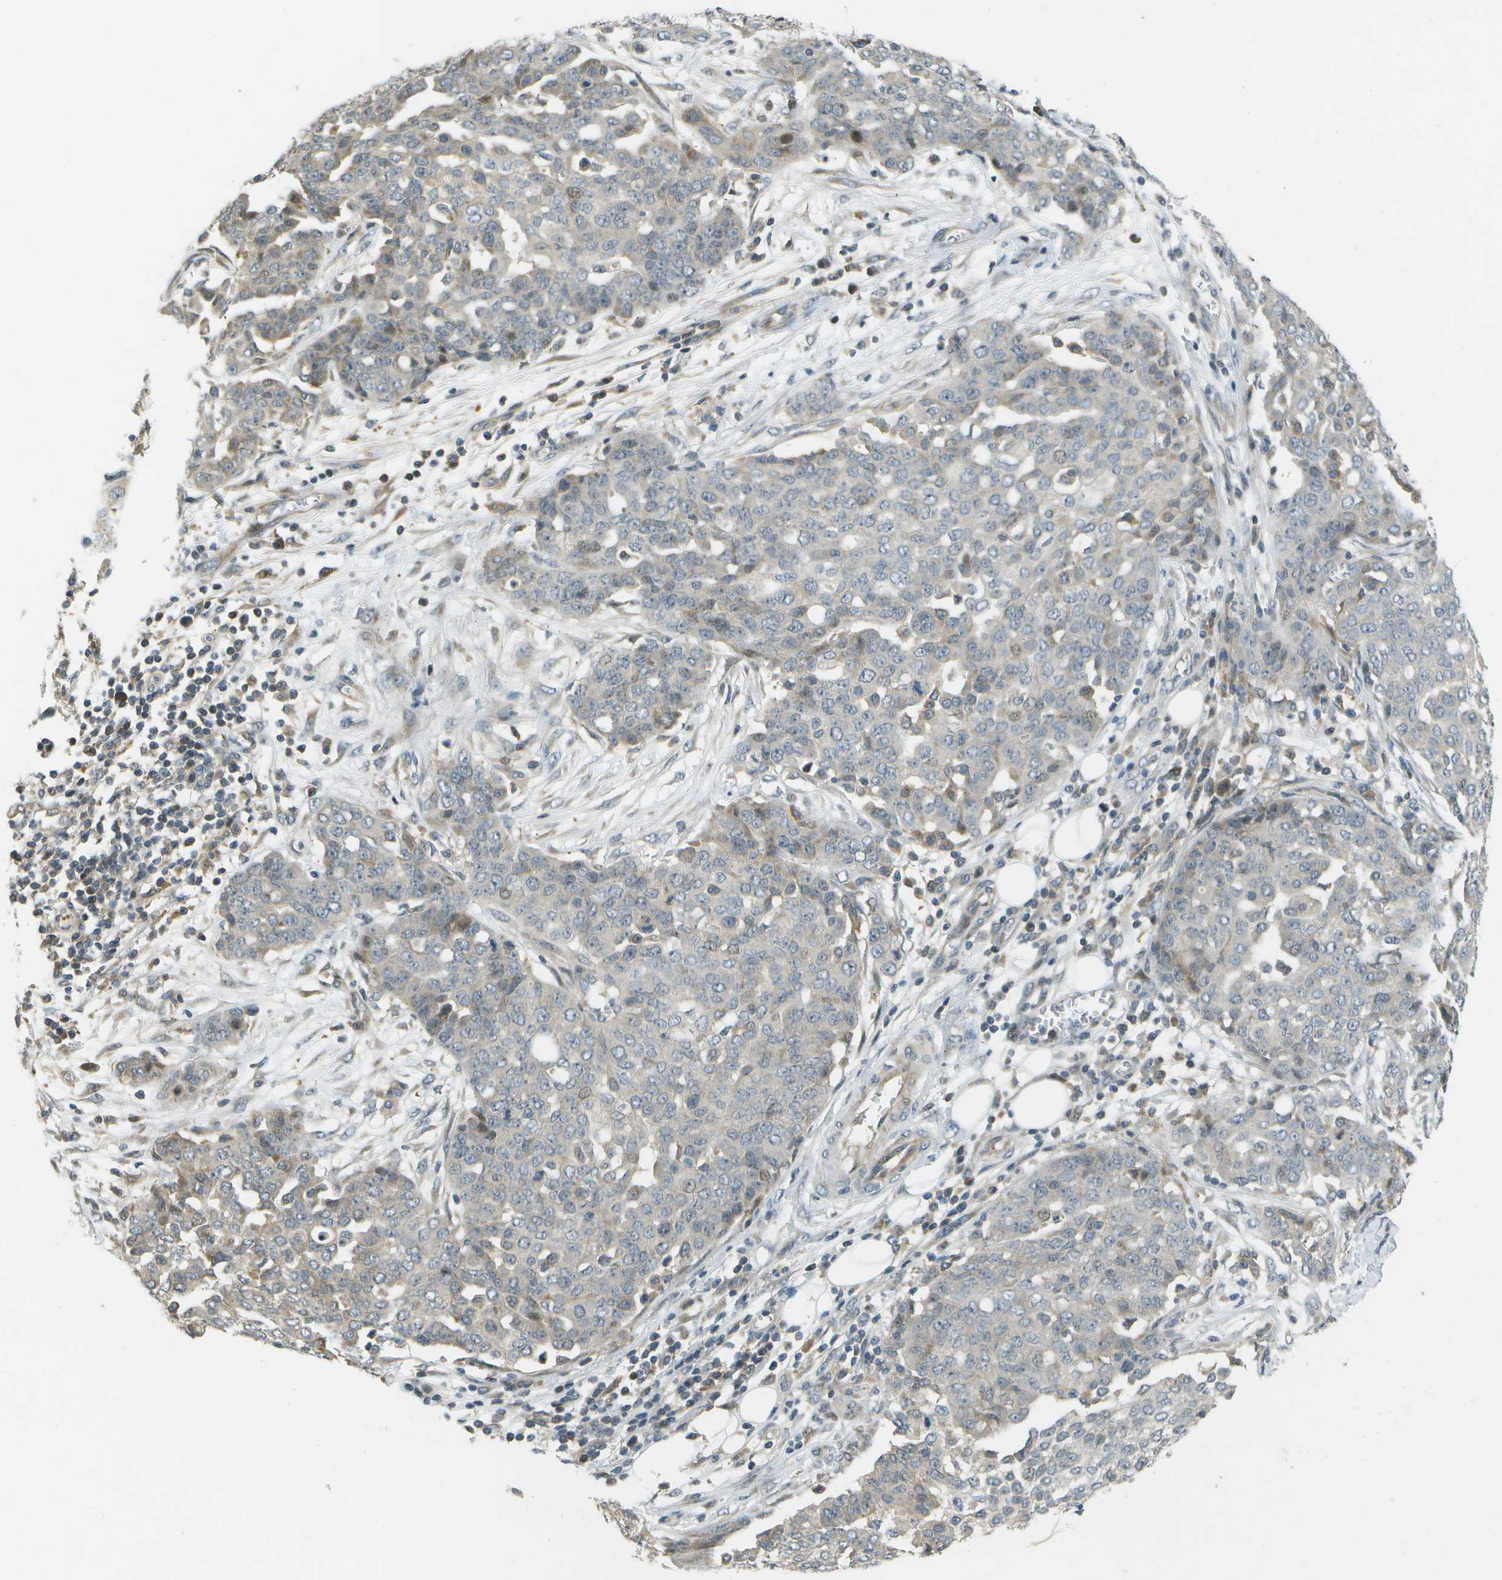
{"staining": {"intensity": "negative", "quantity": "none", "location": "none"}, "tissue": "ovarian cancer", "cell_type": "Tumor cells", "image_type": "cancer", "snomed": [{"axis": "morphology", "description": "Cystadenocarcinoma, serous, NOS"}, {"axis": "topography", "description": "Soft tissue"}, {"axis": "topography", "description": "Ovary"}], "caption": "A micrograph of ovarian serous cystadenocarcinoma stained for a protein reveals no brown staining in tumor cells.", "gene": "WNK2", "patient": {"sex": "female", "age": 57}}